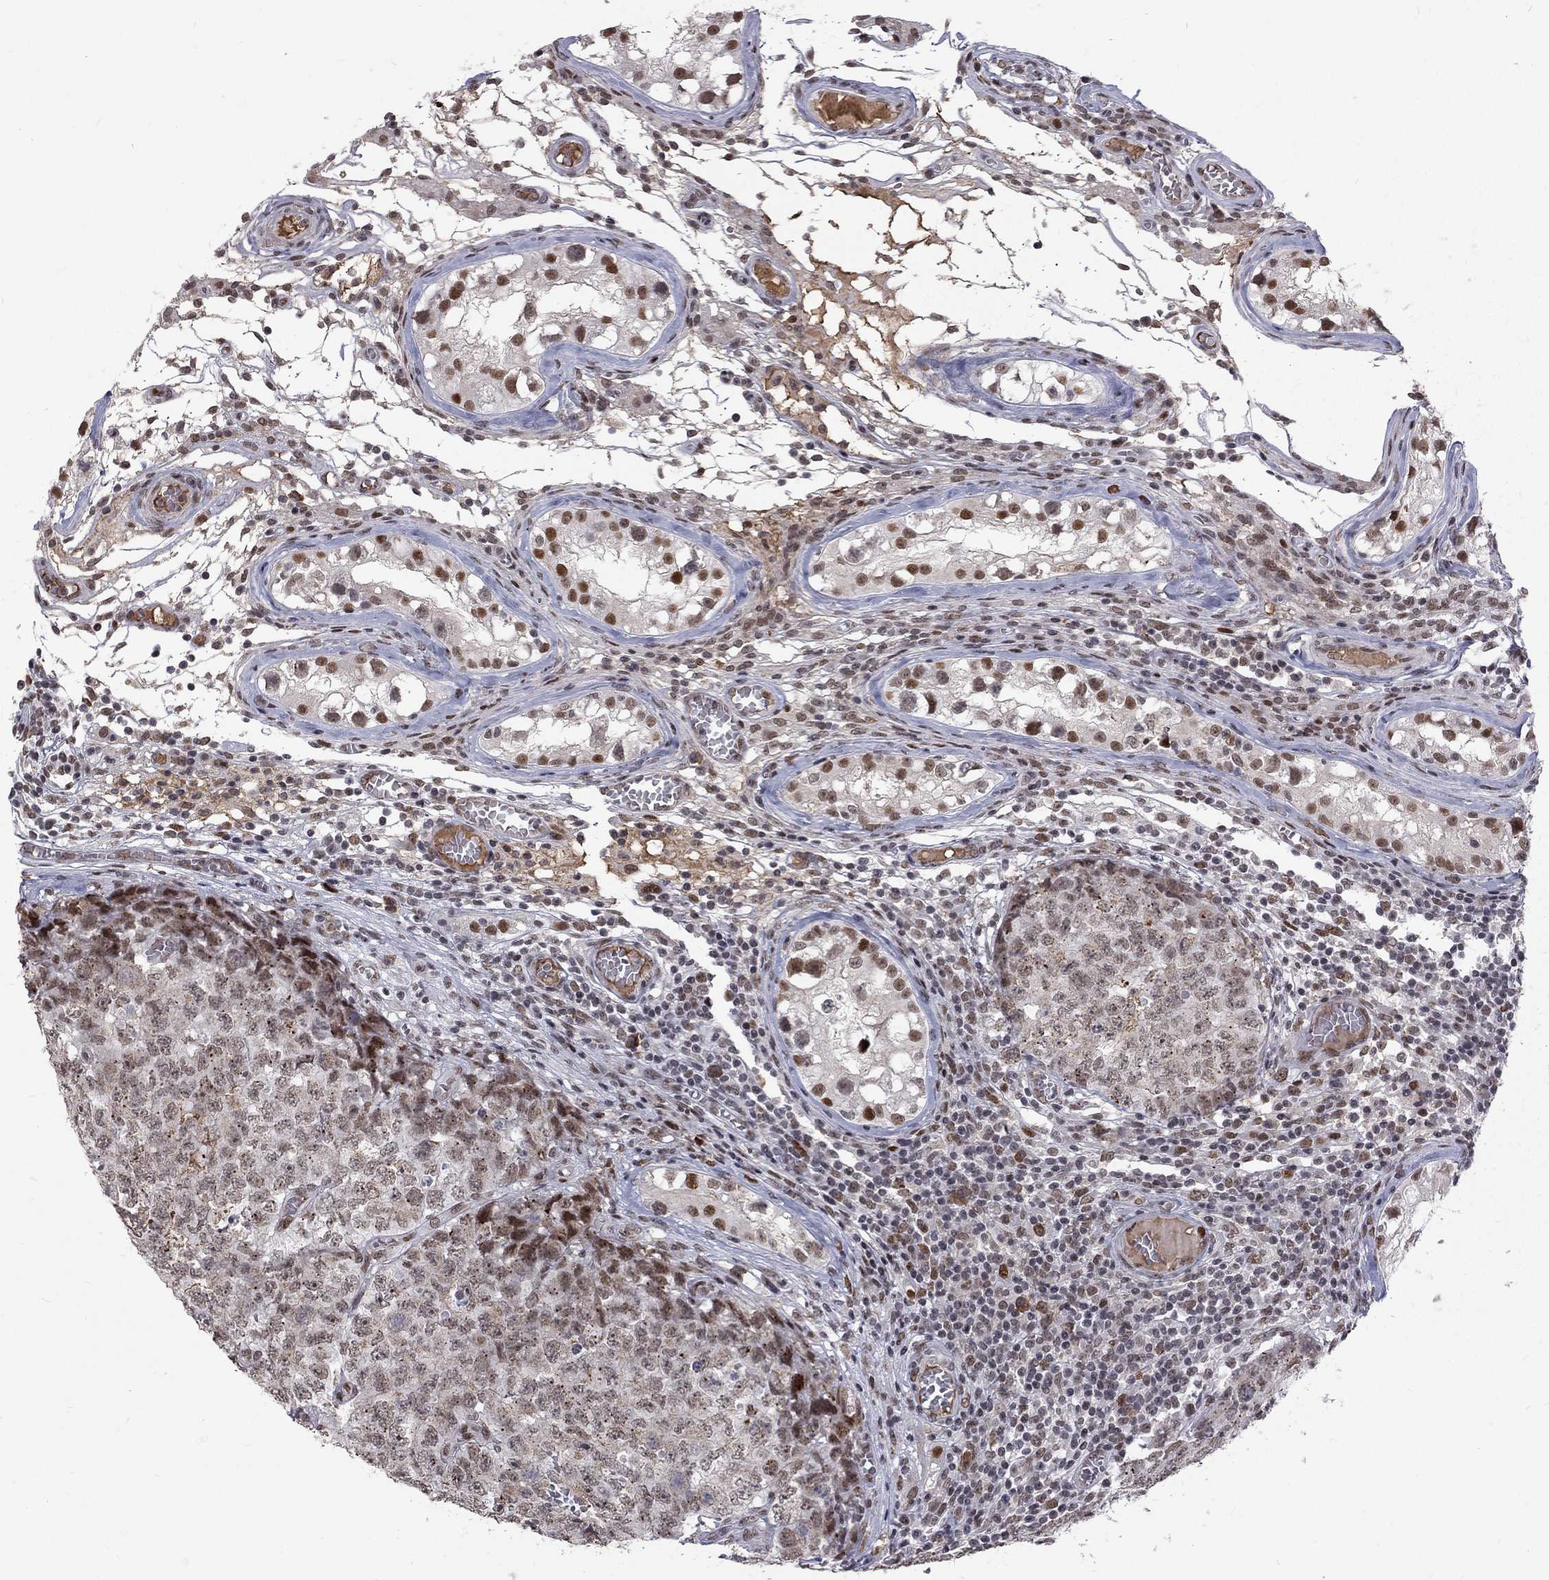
{"staining": {"intensity": "negative", "quantity": "none", "location": "none"}, "tissue": "testis cancer", "cell_type": "Tumor cells", "image_type": "cancer", "snomed": [{"axis": "morphology", "description": "Carcinoma, Embryonal, NOS"}, {"axis": "topography", "description": "Testis"}], "caption": "DAB (3,3'-diaminobenzidine) immunohistochemical staining of testis cancer (embryonal carcinoma) shows no significant positivity in tumor cells. (DAB immunohistochemistry (IHC) visualized using brightfield microscopy, high magnification).", "gene": "TCEAL1", "patient": {"sex": "male", "age": 23}}